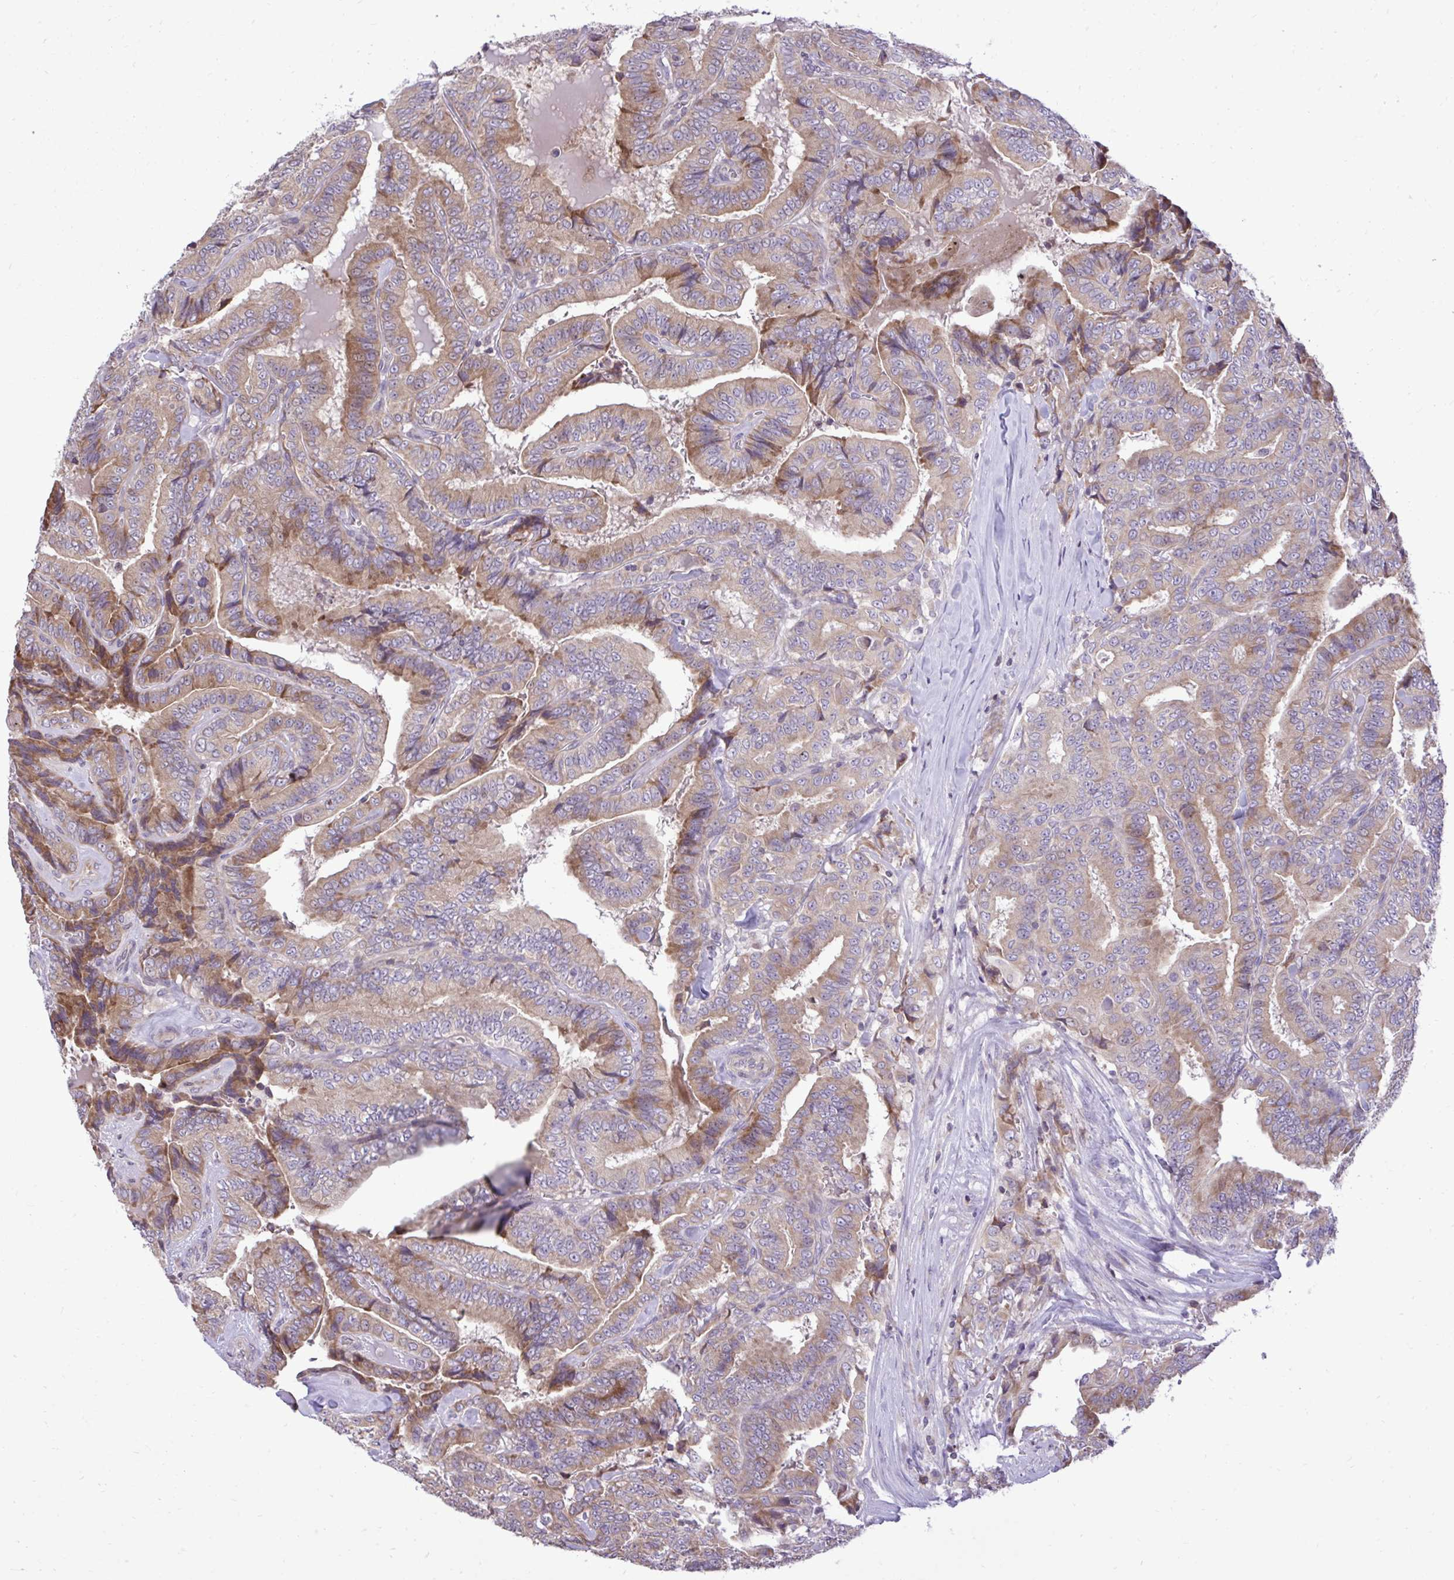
{"staining": {"intensity": "moderate", "quantity": "25%-75%", "location": "cytoplasmic/membranous"}, "tissue": "thyroid cancer", "cell_type": "Tumor cells", "image_type": "cancer", "snomed": [{"axis": "morphology", "description": "Papillary adenocarcinoma, NOS"}, {"axis": "topography", "description": "Thyroid gland"}], "caption": "This micrograph displays IHC staining of human thyroid papillary adenocarcinoma, with medium moderate cytoplasmic/membranous staining in about 25%-75% of tumor cells.", "gene": "METTL9", "patient": {"sex": "male", "age": 61}}